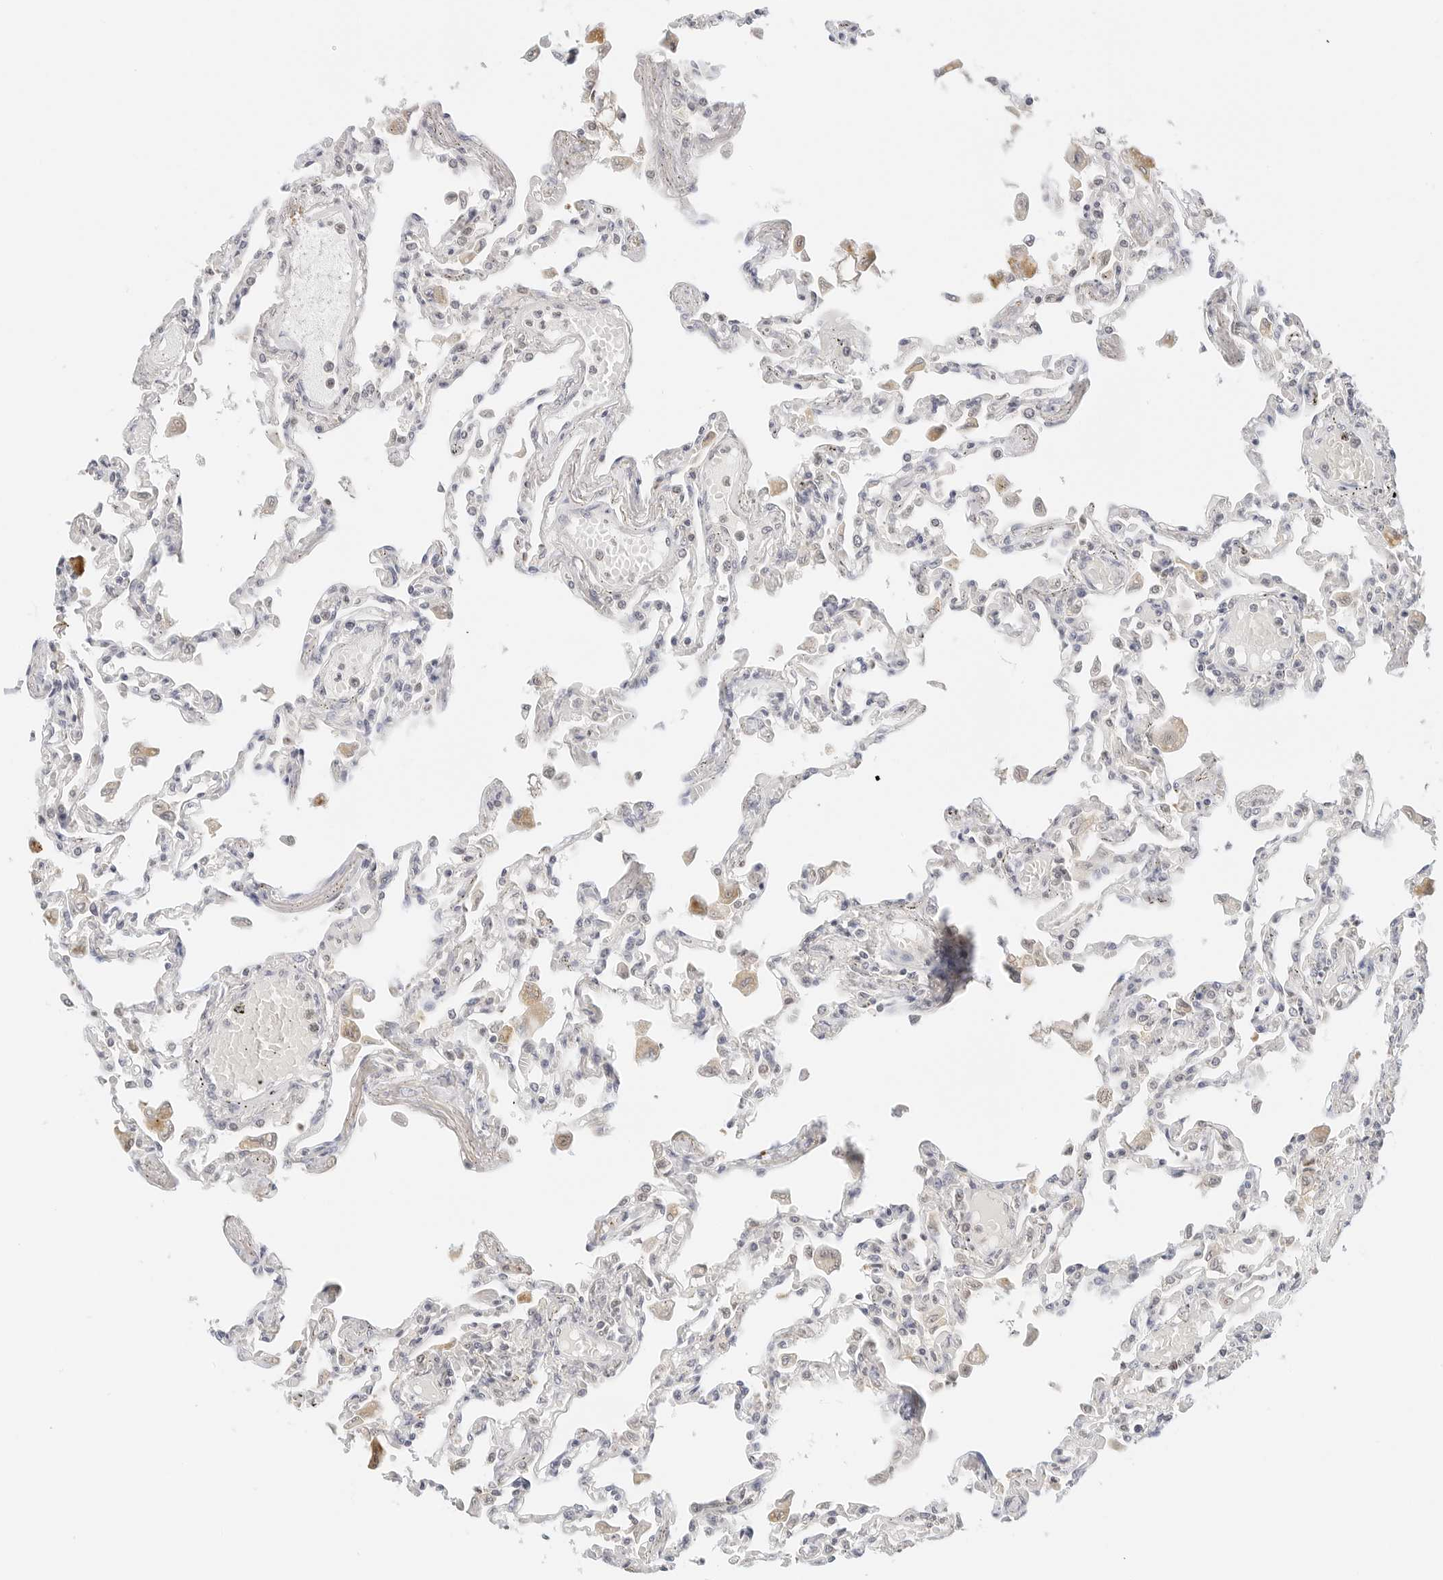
{"staining": {"intensity": "weak", "quantity": "<25%", "location": "nuclear"}, "tissue": "lung", "cell_type": "Alveolar cells", "image_type": "normal", "snomed": [{"axis": "morphology", "description": "Normal tissue, NOS"}, {"axis": "topography", "description": "Bronchus"}, {"axis": "topography", "description": "Lung"}], "caption": "An immunohistochemistry (IHC) photomicrograph of unremarkable lung is shown. There is no staining in alveolar cells of lung. The staining was performed using DAB (3,3'-diaminobenzidine) to visualize the protein expression in brown, while the nuclei were stained in blue with hematoxylin (Magnification: 20x).", "gene": "NEO1", "patient": {"sex": "female", "age": 49}}